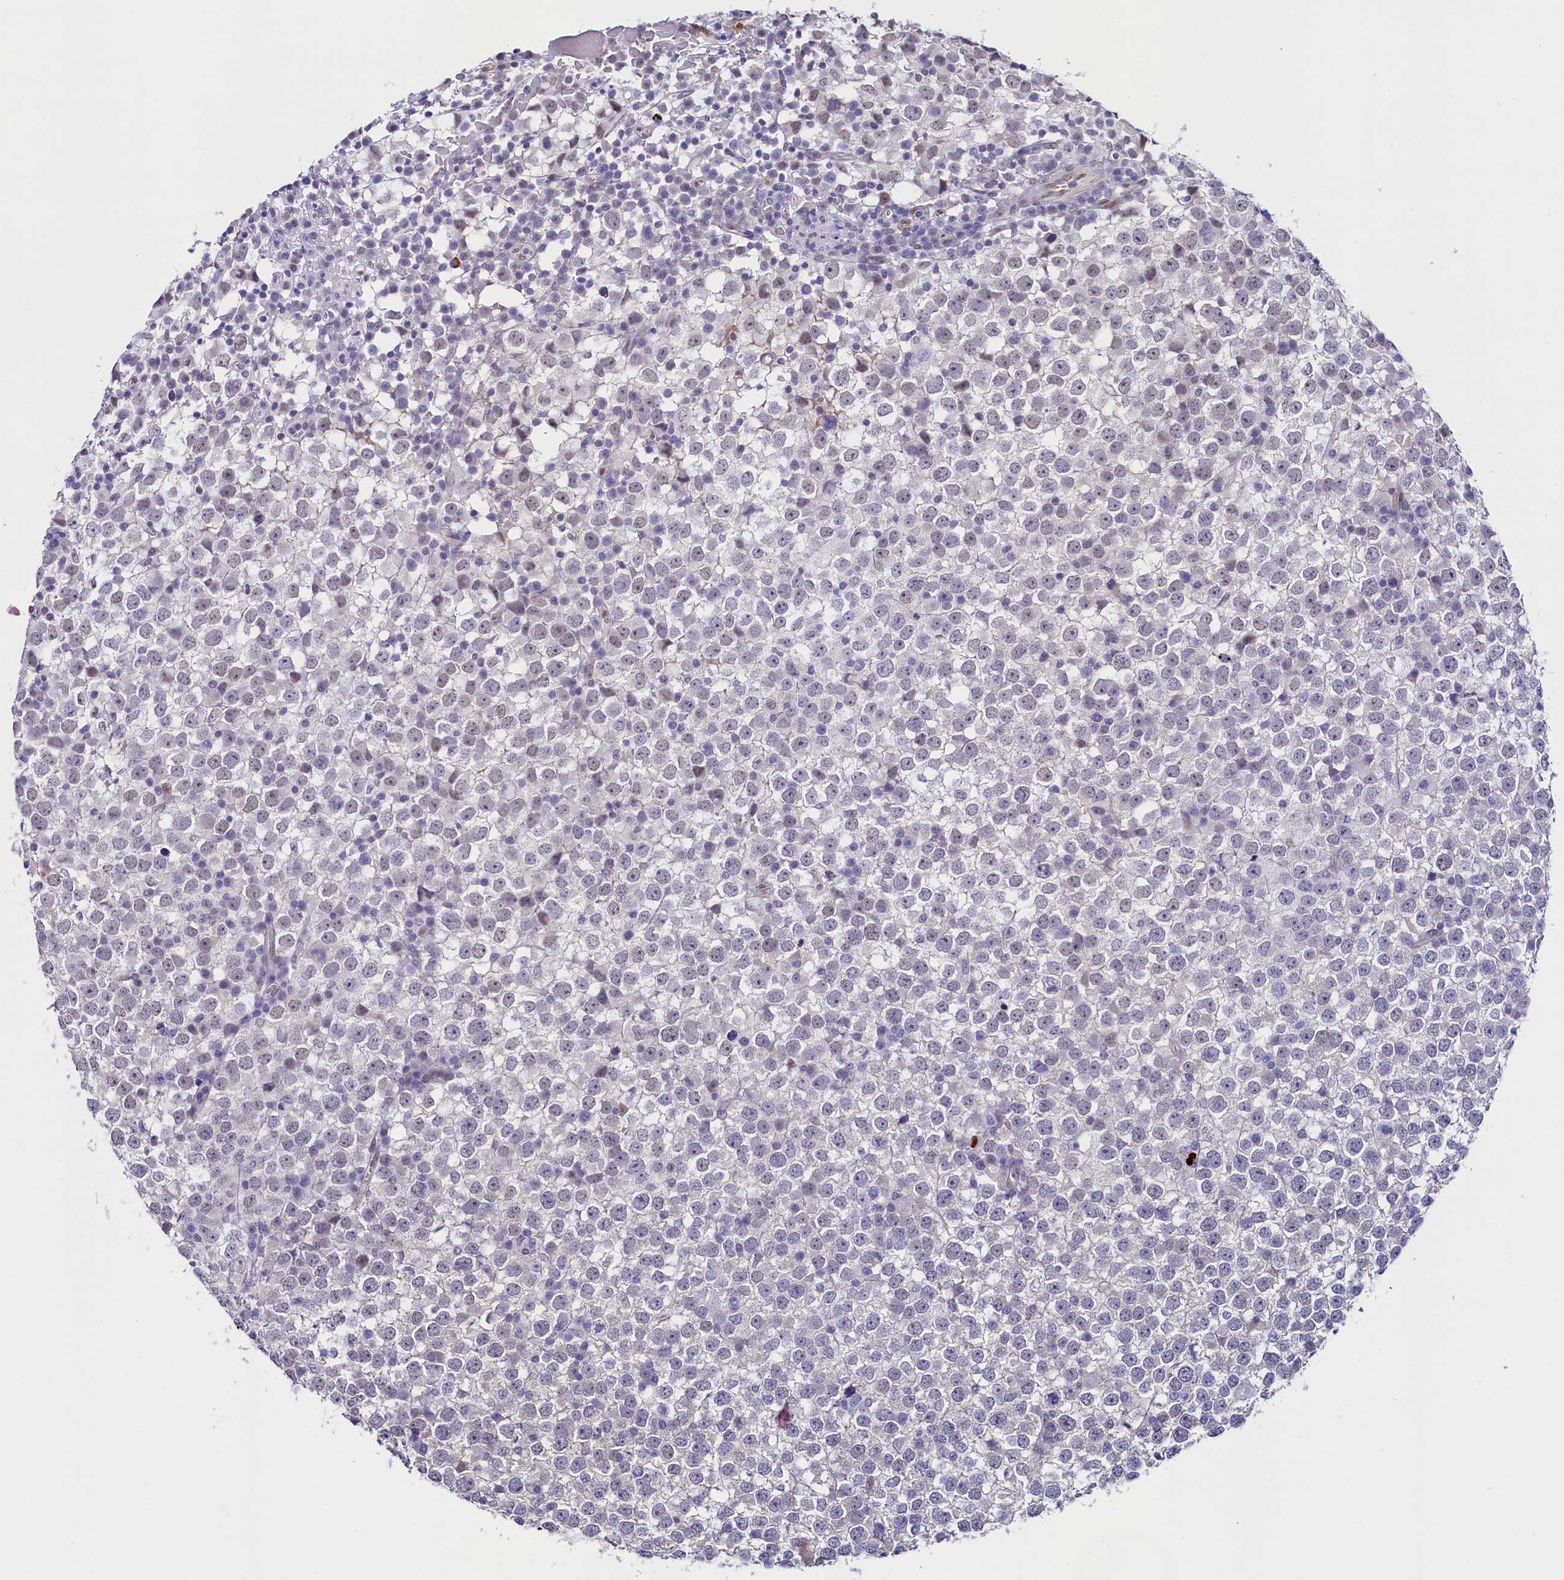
{"staining": {"intensity": "weak", "quantity": "<25%", "location": "nuclear"}, "tissue": "testis cancer", "cell_type": "Tumor cells", "image_type": "cancer", "snomed": [{"axis": "morphology", "description": "Seminoma, NOS"}, {"axis": "topography", "description": "Testis"}], "caption": "Human testis cancer (seminoma) stained for a protein using immunohistochemistry exhibits no expression in tumor cells.", "gene": "FLYWCH2", "patient": {"sex": "male", "age": 65}}